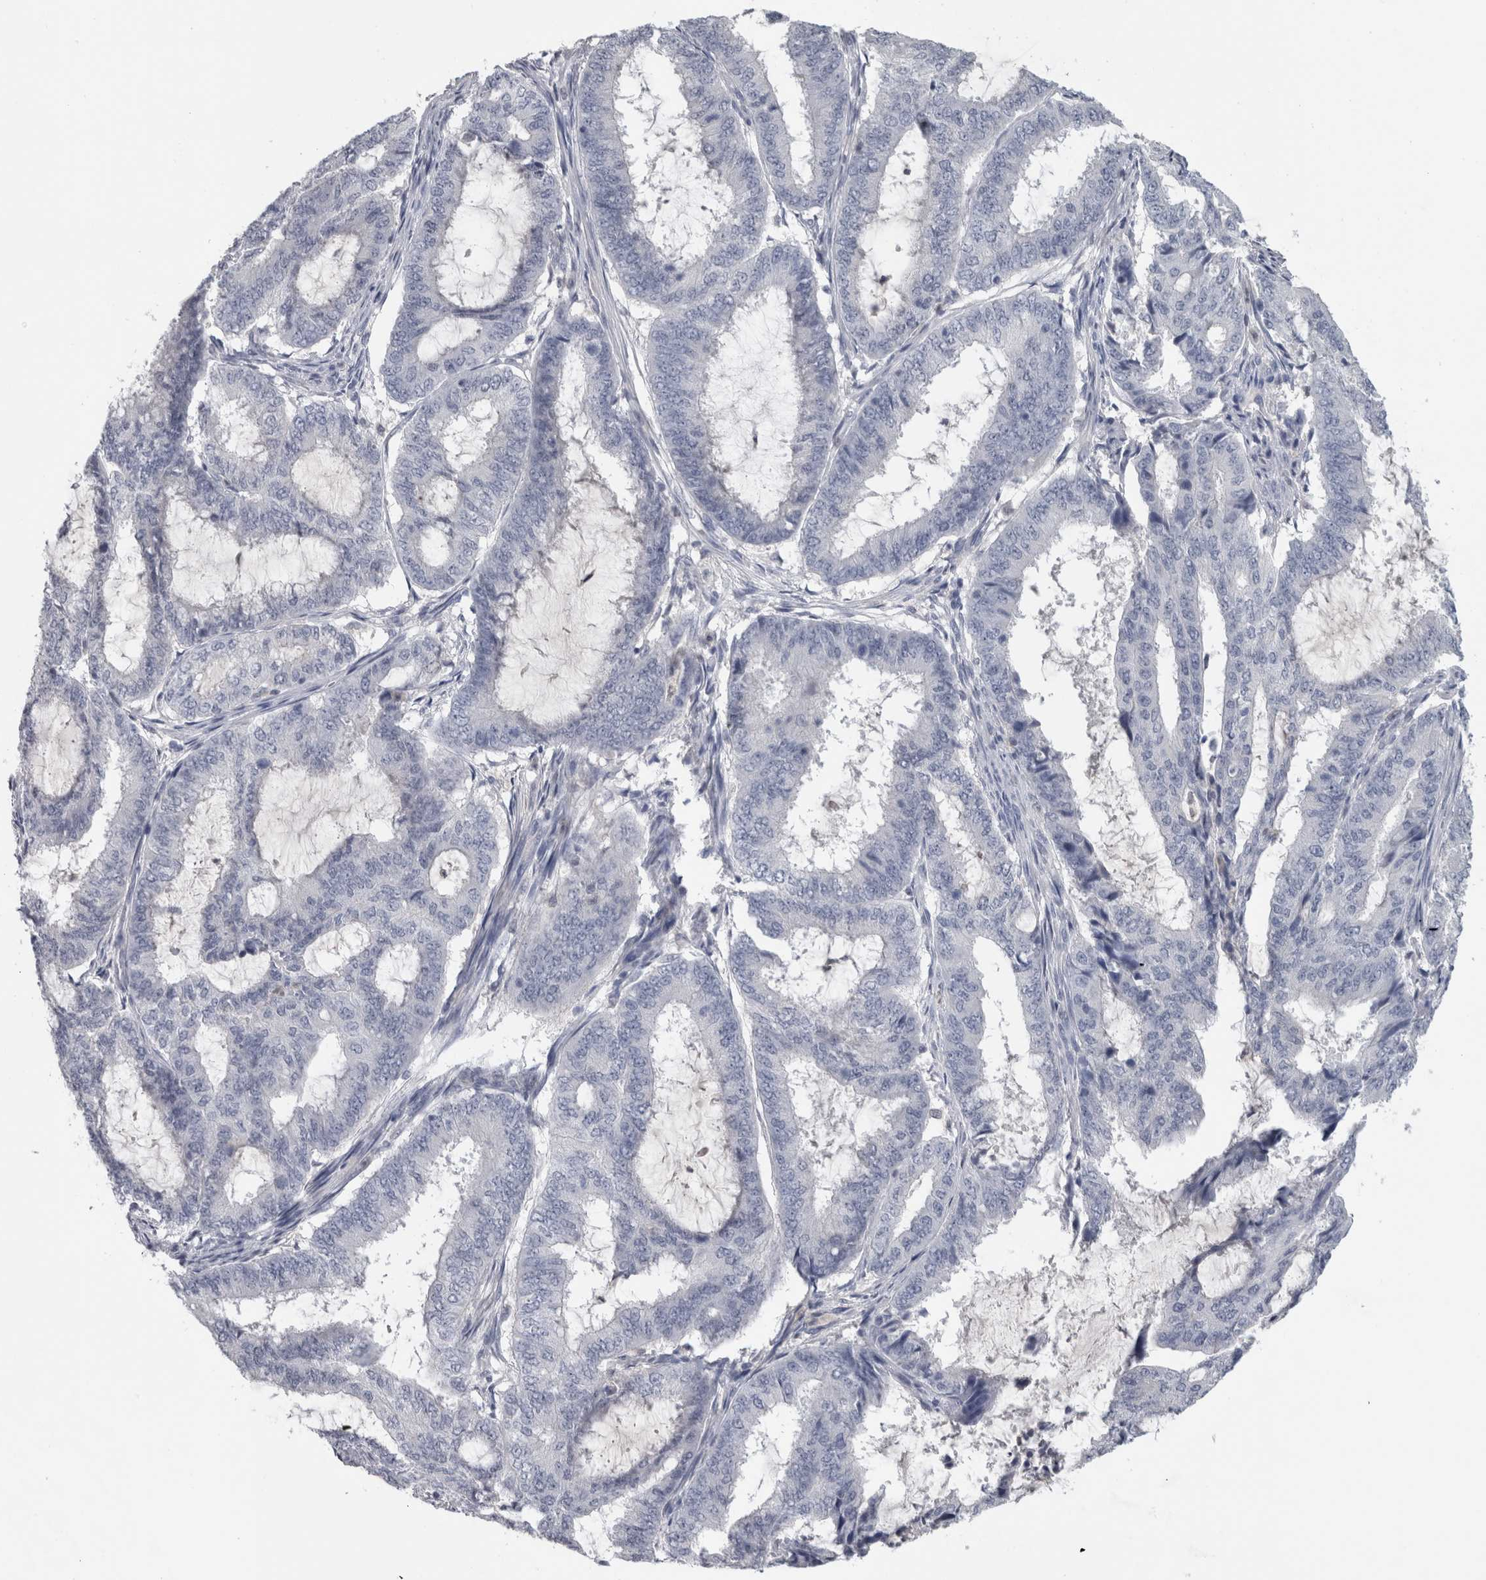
{"staining": {"intensity": "negative", "quantity": "none", "location": "none"}, "tissue": "endometrial cancer", "cell_type": "Tumor cells", "image_type": "cancer", "snomed": [{"axis": "morphology", "description": "Adenocarcinoma, NOS"}, {"axis": "topography", "description": "Endometrium"}], "caption": "Endometrial adenocarcinoma stained for a protein using immunohistochemistry (IHC) exhibits no expression tumor cells.", "gene": "NAPRT", "patient": {"sex": "female", "age": 51}}